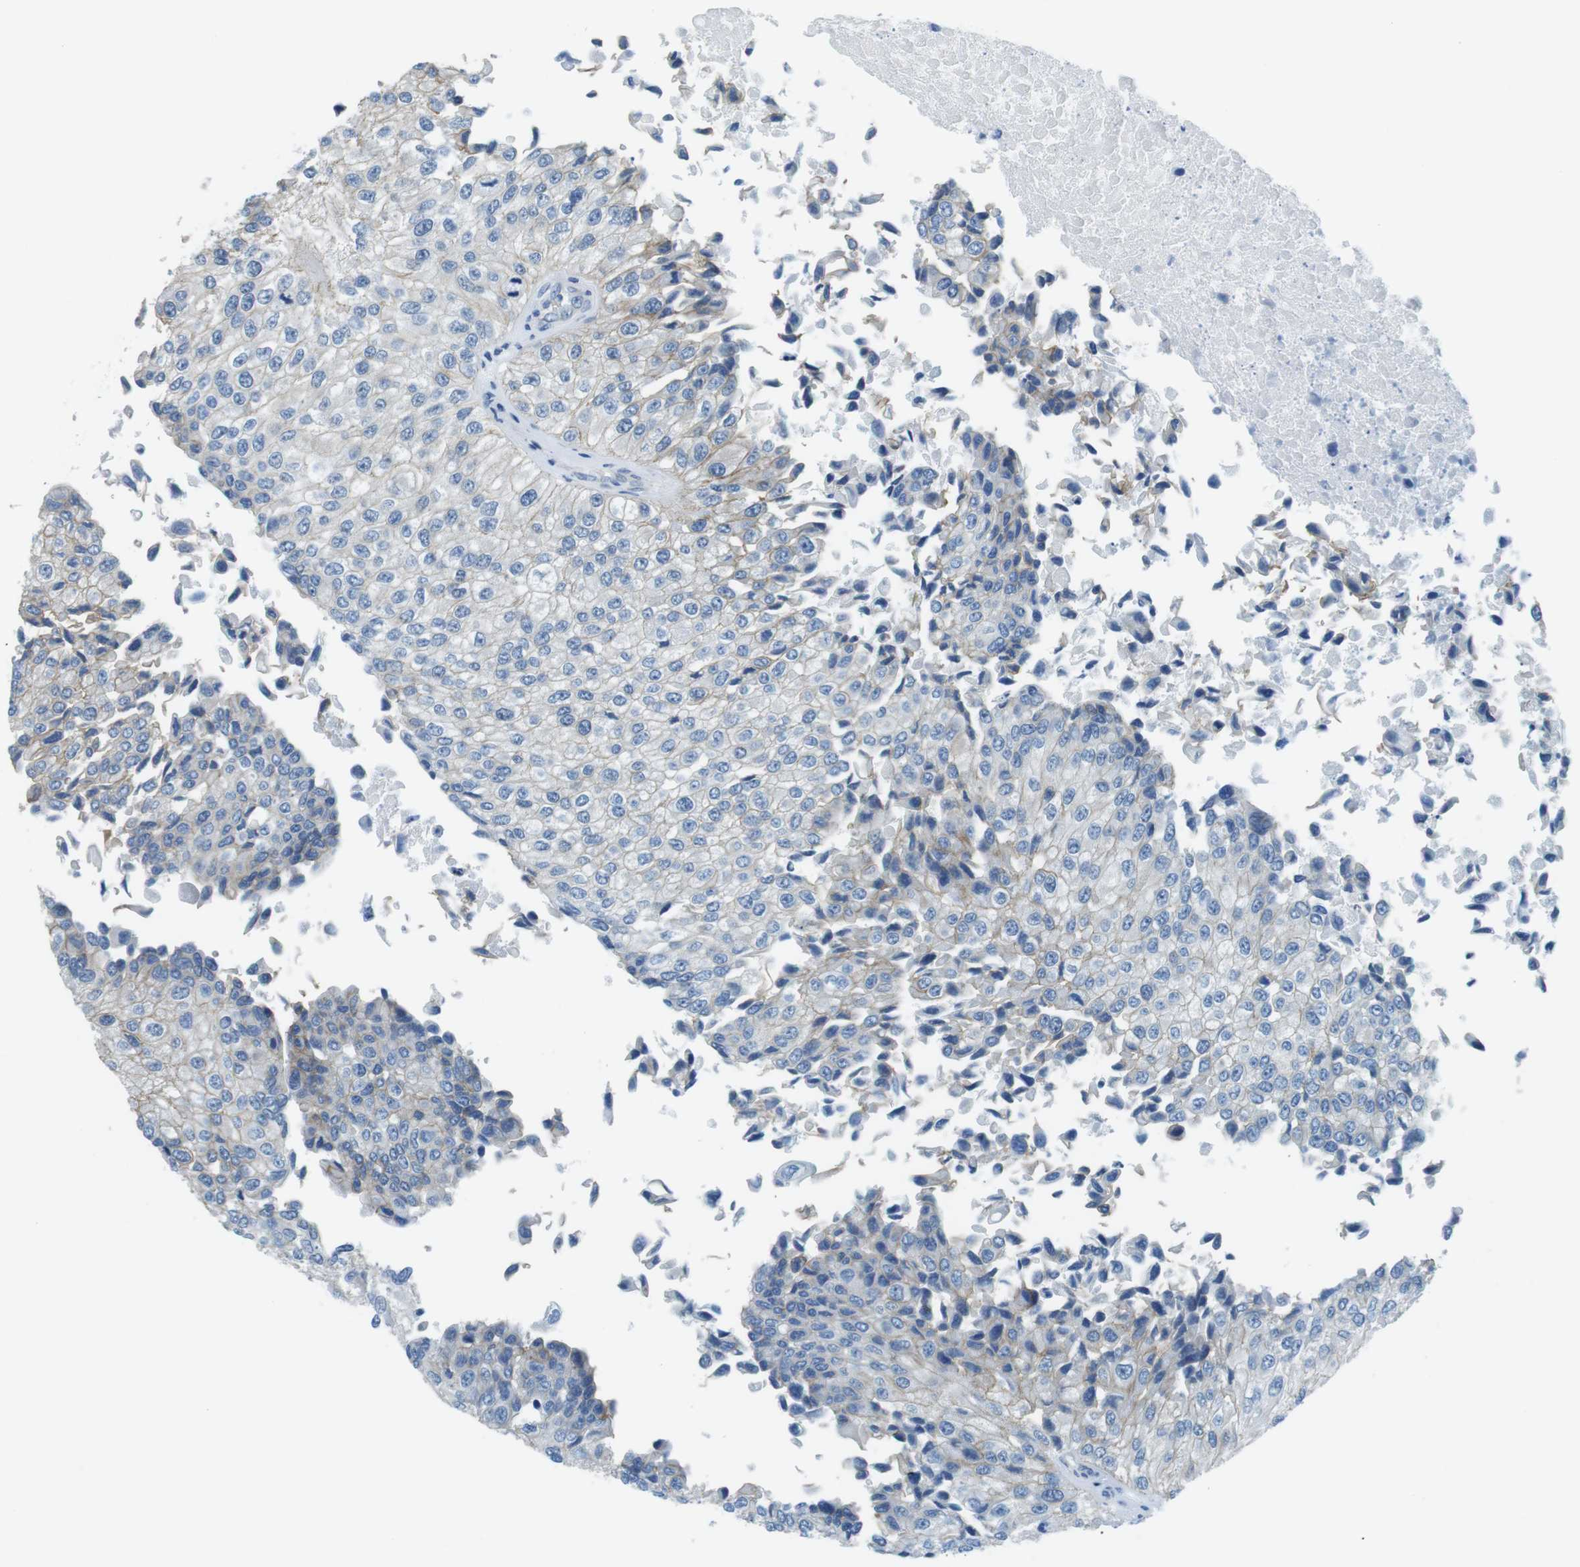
{"staining": {"intensity": "weak", "quantity": "25%-75%", "location": "cytoplasmic/membranous"}, "tissue": "urothelial cancer", "cell_type": "Tumor cells", "image_type": "cancer", "snomed": [{"axis": "morphology", "description": "Urothelial carcinoma, High grade"}, {"axis": "topography", "description": "Kidney"}, {"axis": "topography", "description": "Urinary bladder"}], "caption": "Tumor cells exhibit low levels of weak cytoplasmic/membranous positivity in approximately 25%-75% of cells in urothelial carcinoma (high-grade).", "gene": "SLC6A6", "patient": {"sex": "male", "age": 77}}